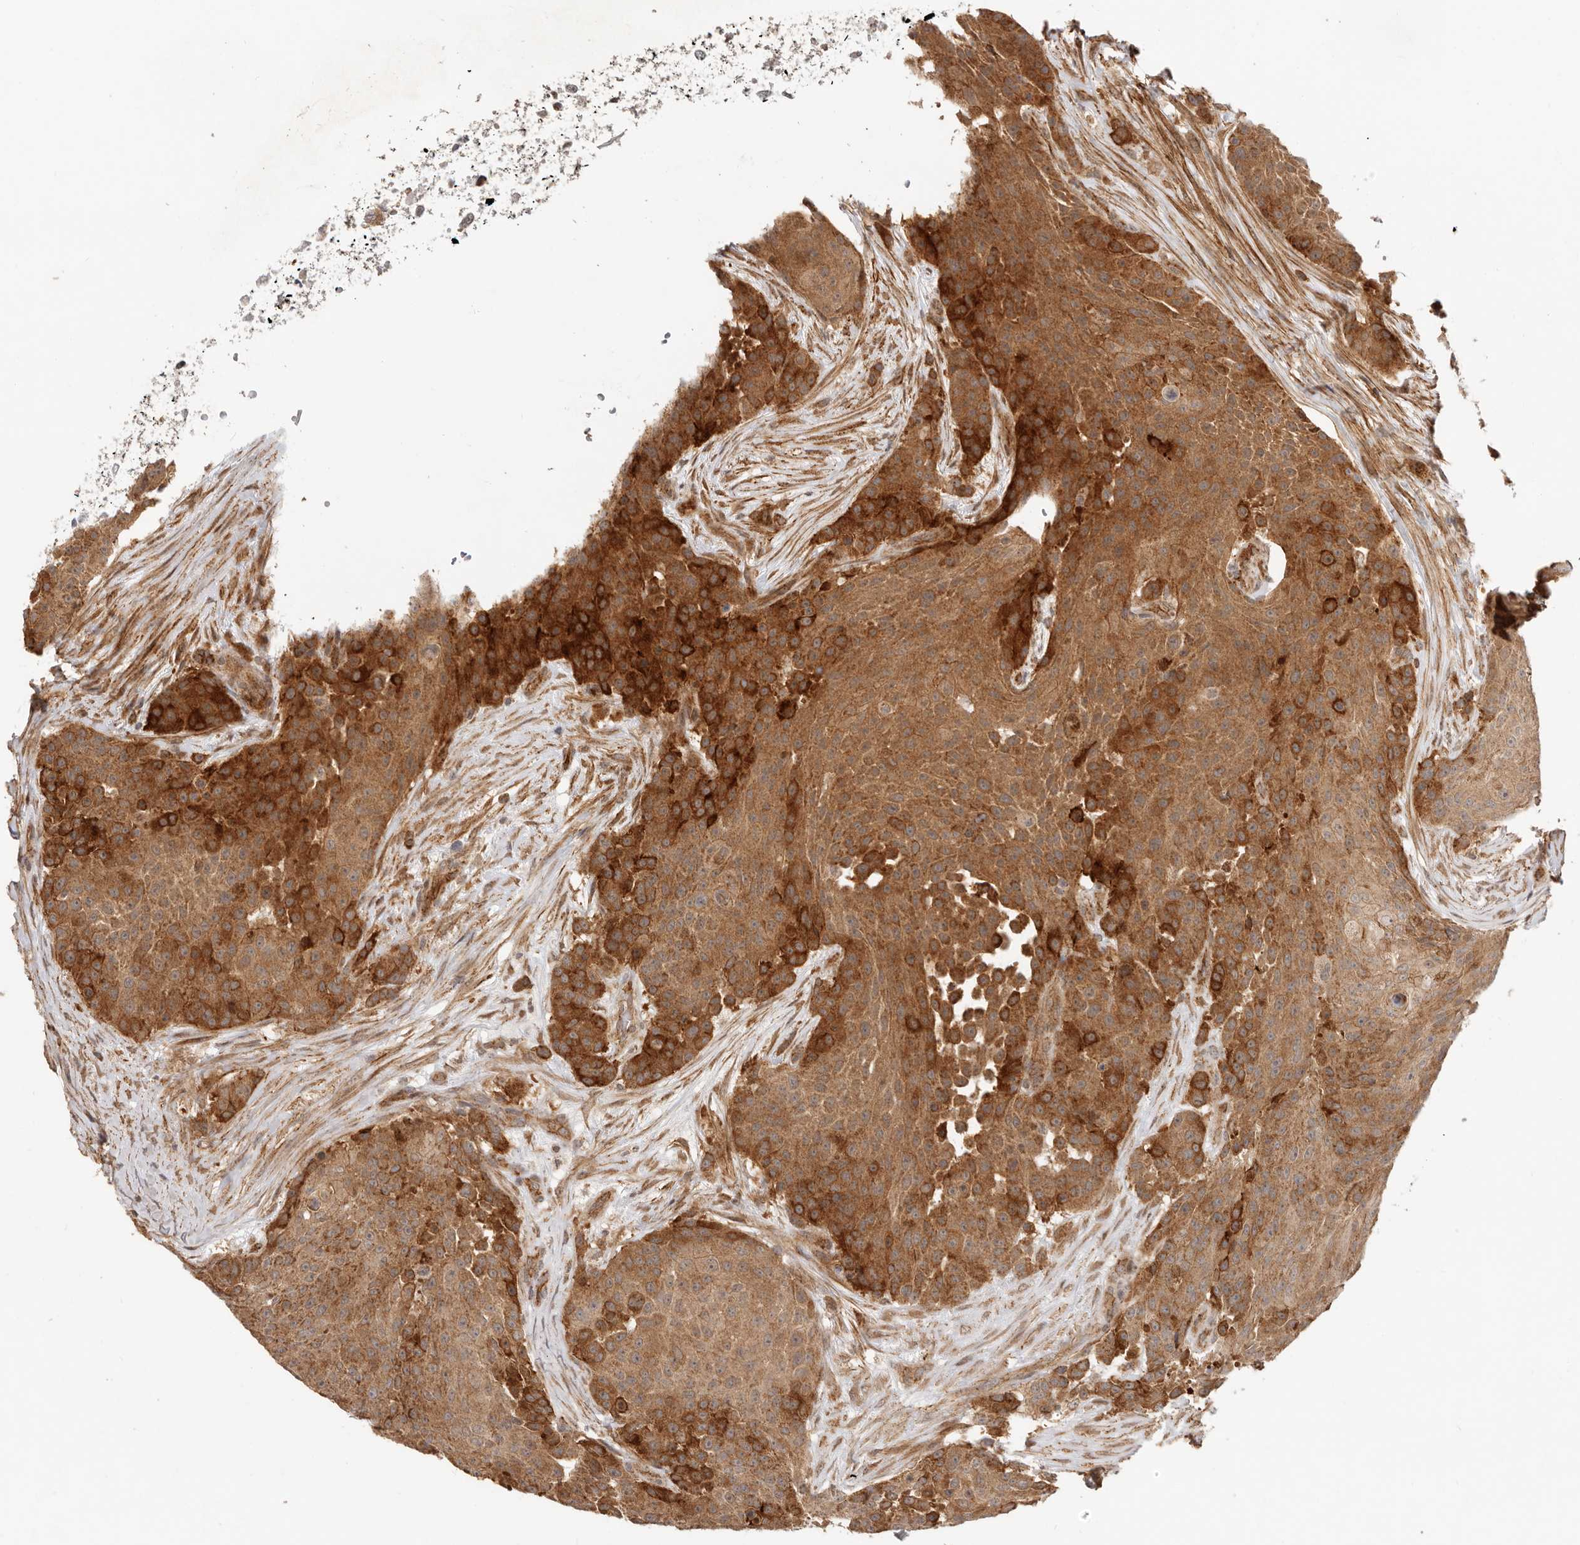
{"staining": {"intensity": "strong", "quantity": ">75%", "location": "cytoplasmic/membranous"}, "tissue": "urothelial cancer", "cell_type": "Tumor cells", "image_type": "cancer", "snomed": [{"axis": "morphology", "description": "Urothelial carcinoma, High grade"}, {"axis": "topography", "description": "Urinary bladder"}], "caption": "IHC histopathology image of high-grade urothelial carcinoma stained for a protein (brown), which reveals high levels of strong cytoplasmic/membranous staining in approximately >75% of tumor cells.", "gene": "USP49", "patient": {"sex": "female", "age": 63}}